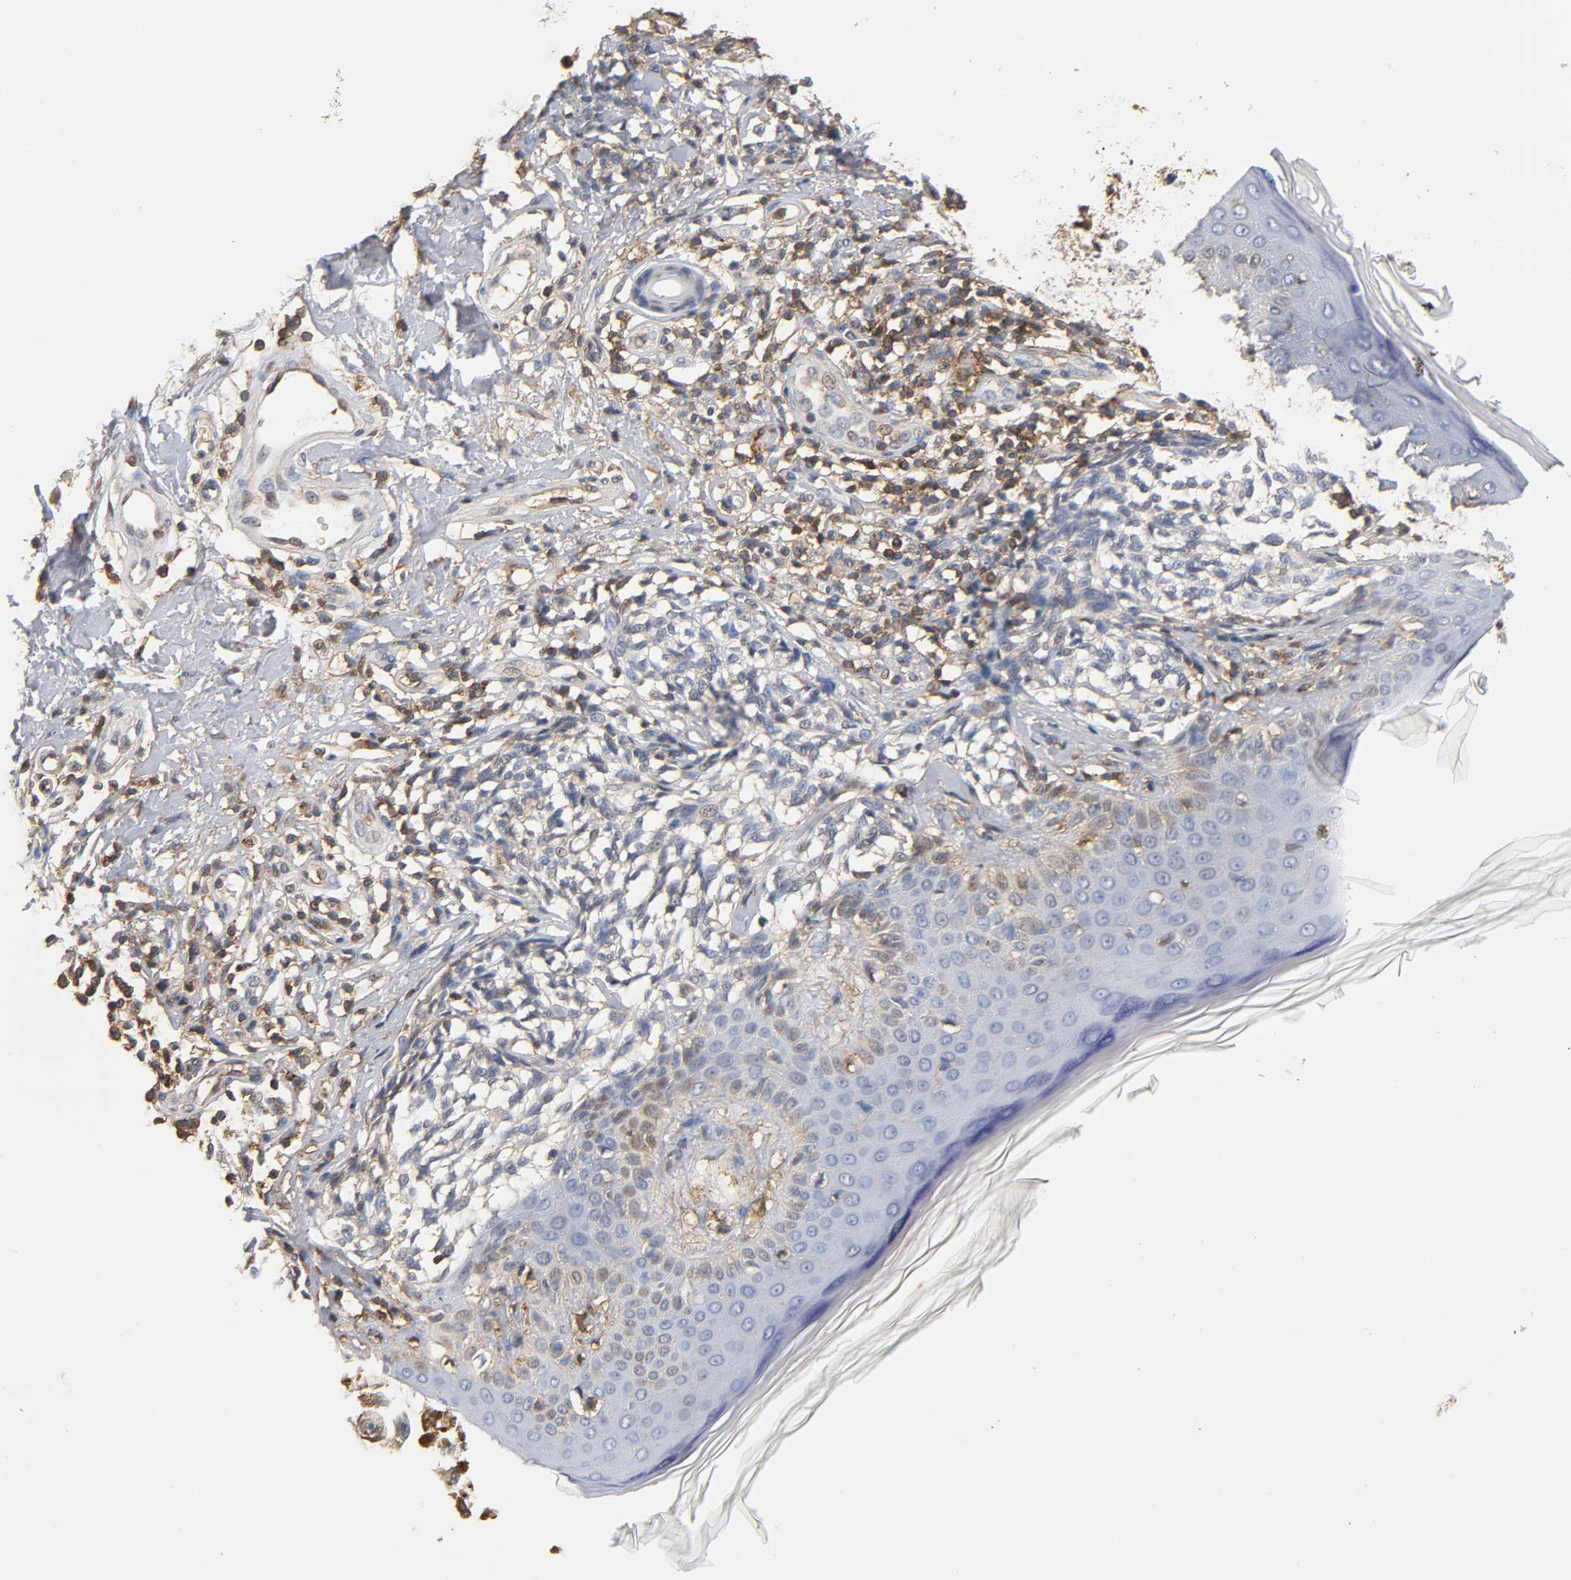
{"staining": {"intensity": "weak", "quantity": "25%-75%", "location": "cytoplasmic/membranous"}, "tissue": "melanoma", "cell_type": "Tumor cells", "image_type": "cancer", "snomed": [{"axis": "morphology", "description": "Malignant melanoma, NOS"}, {"axis": "topography", "description": "Skin"}], "caption": "Immunohistochemistry (IHC) (DAB (3,3'-diaminobenzidine)) staining of malignant melanoma exhibits weak cytoplasmic/membranous protein positivity in about 25%-75% of tumor cells.", "gene": "ANXA11", "patient": {"sex": "male", "age": 67}}